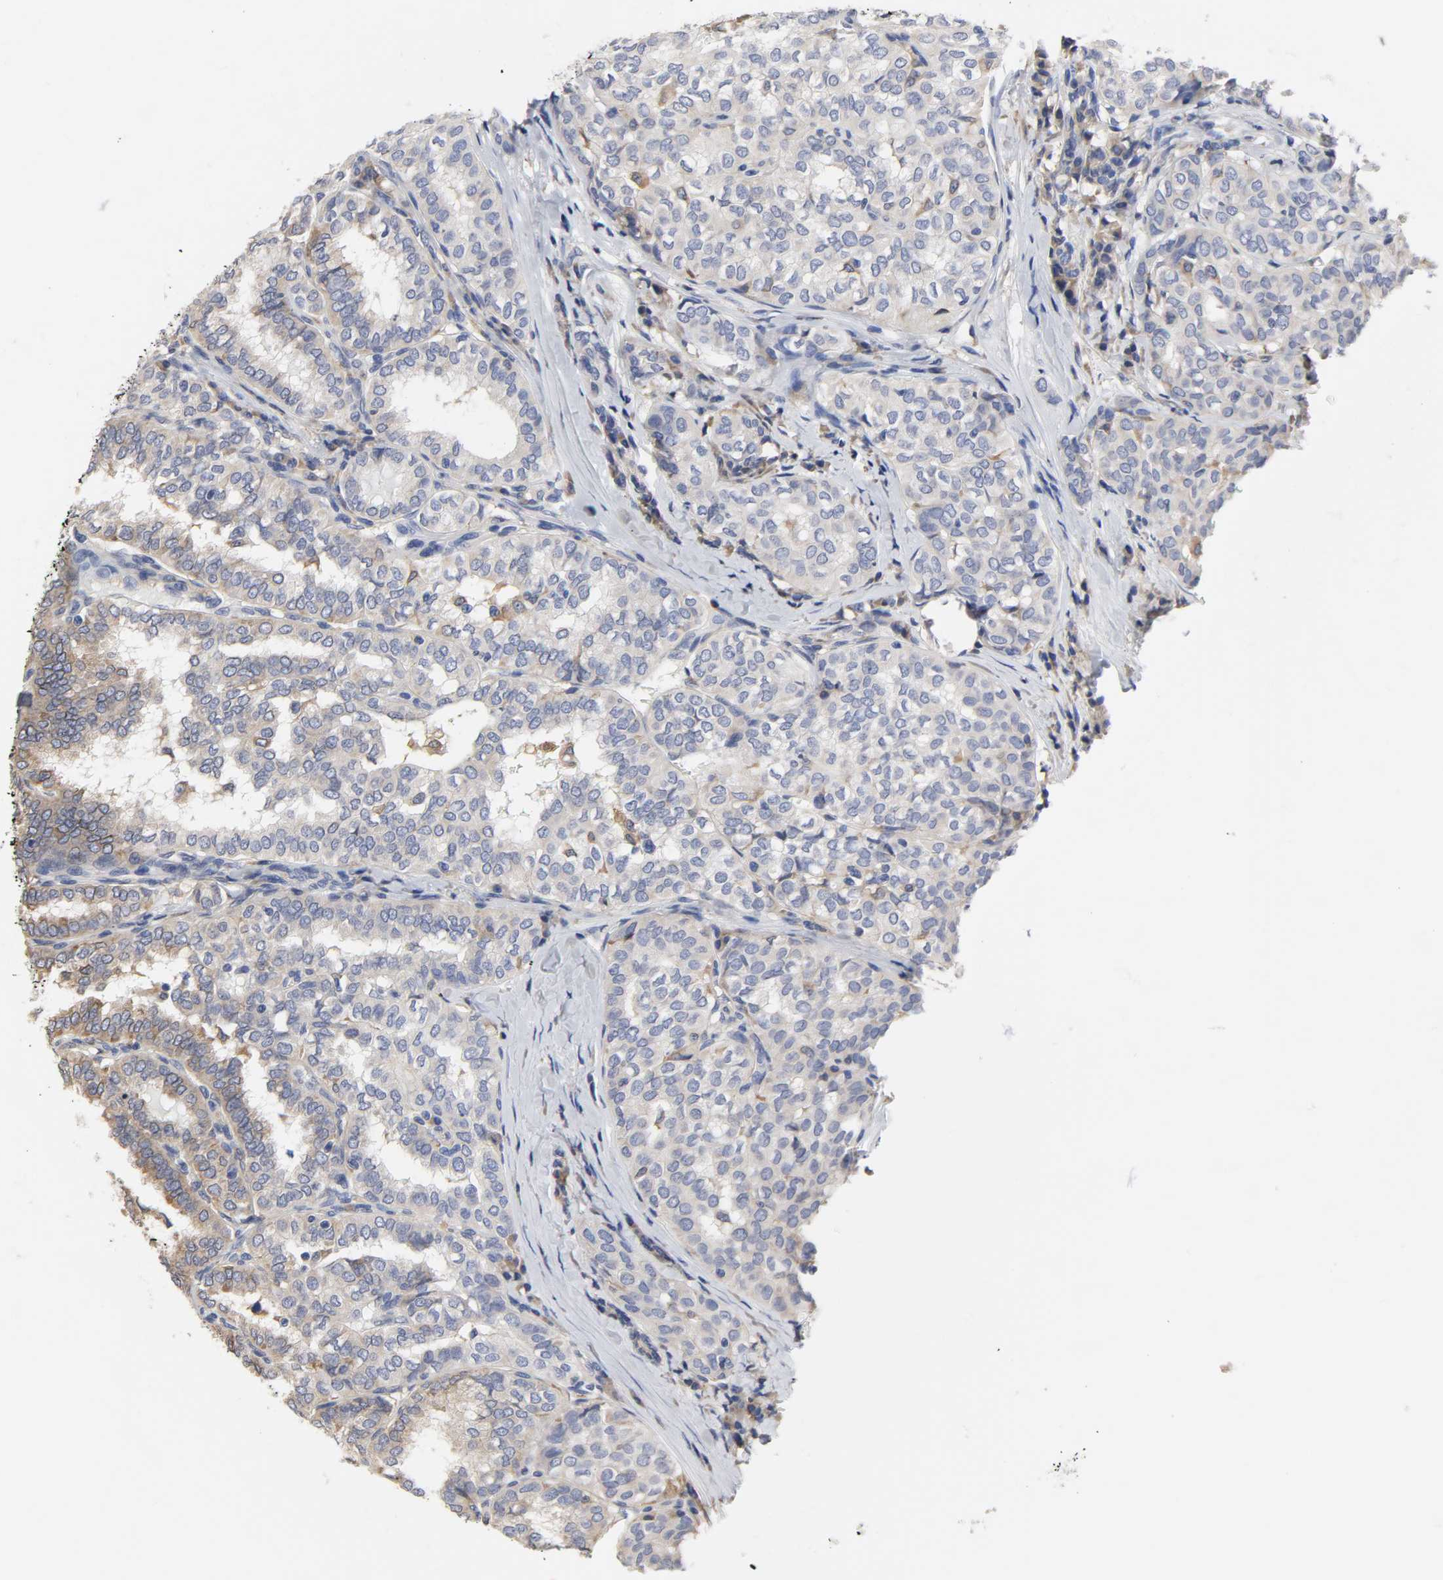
{"staining": {"intensity": "weak", "quantity": "25%-75%", "location": "cytoplasmic/membranous"}, "tissue": "thyroid cancer", "cell_type": "Tumor cells", "image_type": "cancer", "snomed": [{"axis": "morphology", "description": "Papillary adenocarcinoma, NOS"}, {"axis": "topography", "description": "Thyroid gland"}], "caption": "Protein staining of thyroid cancer tissue exhibits weak cytoplasmic/membranous staining in about 25%-75% of tumor cells.", "gene": "HCK", "patient": {"sex": "female", "age": 30}}